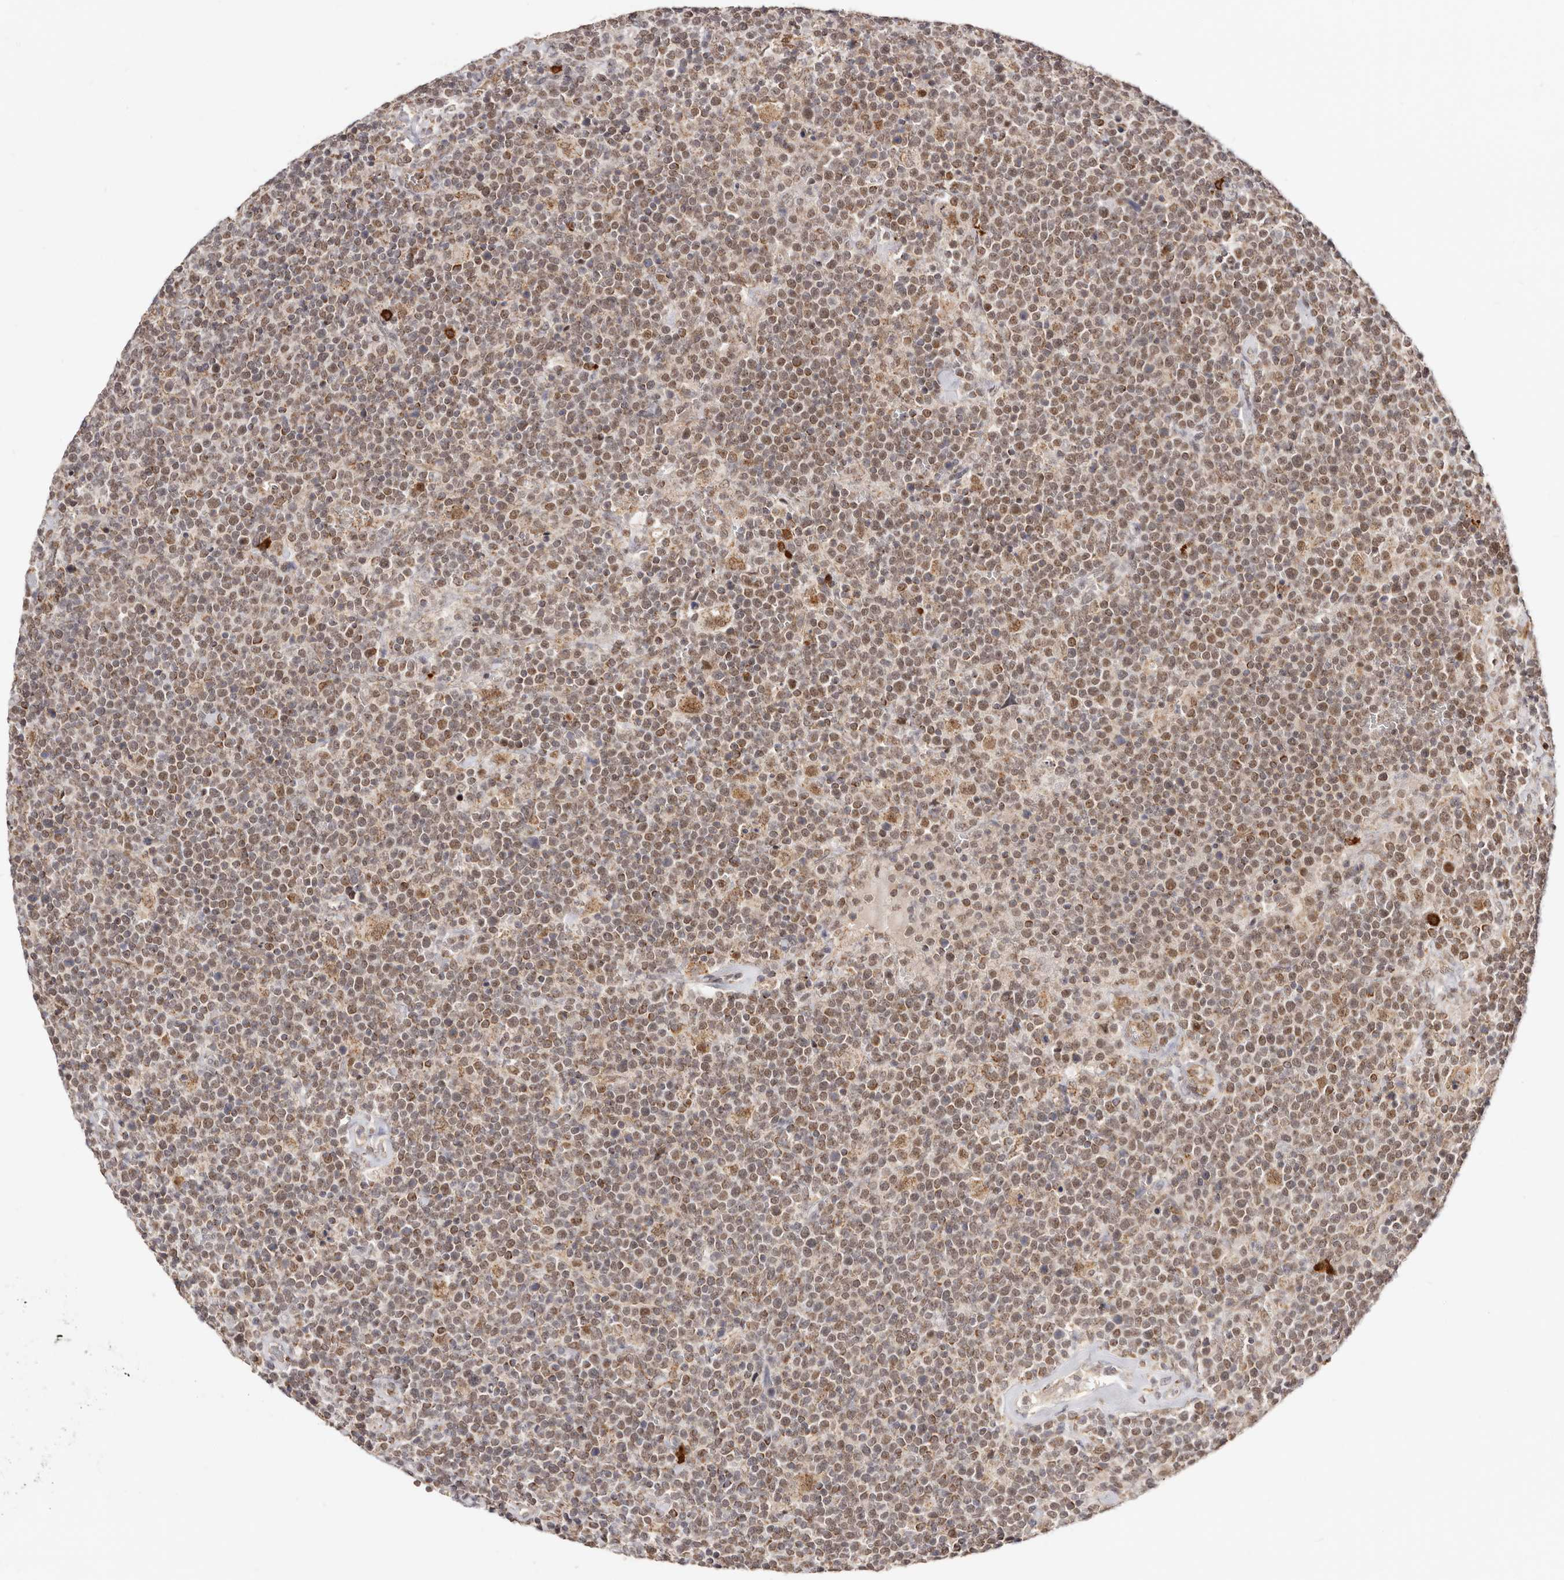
{"staining": {"intensity": "moderate", "quantity": ">75%", "location": "cytoplasmic/membranous,nuclear"}, "tissue": "lymphoma", "cell_type": "Tumor cells", "image_type": "cancer", "snomed": [{"axis": "morphology", "description": "Malignant lymphoma, non-Hodgkin's type, High grade"}, {"axis": "topography", "description": "Lymph node"}], "caption": "Immunohistochemistry (IHC) micrograph of neoplastic tissue: lymphoma stained using immunohistochemistry (IHC) reveals medium levels of moderate protein expression localized specifically in the cytoplasmic/membranous and nuclear of tumor cells, appearing as a cytoplasmic/membranous and nuclear brown color.", "gene": "SEC14L1", "patient": {"sex": "male", "age": 61}}